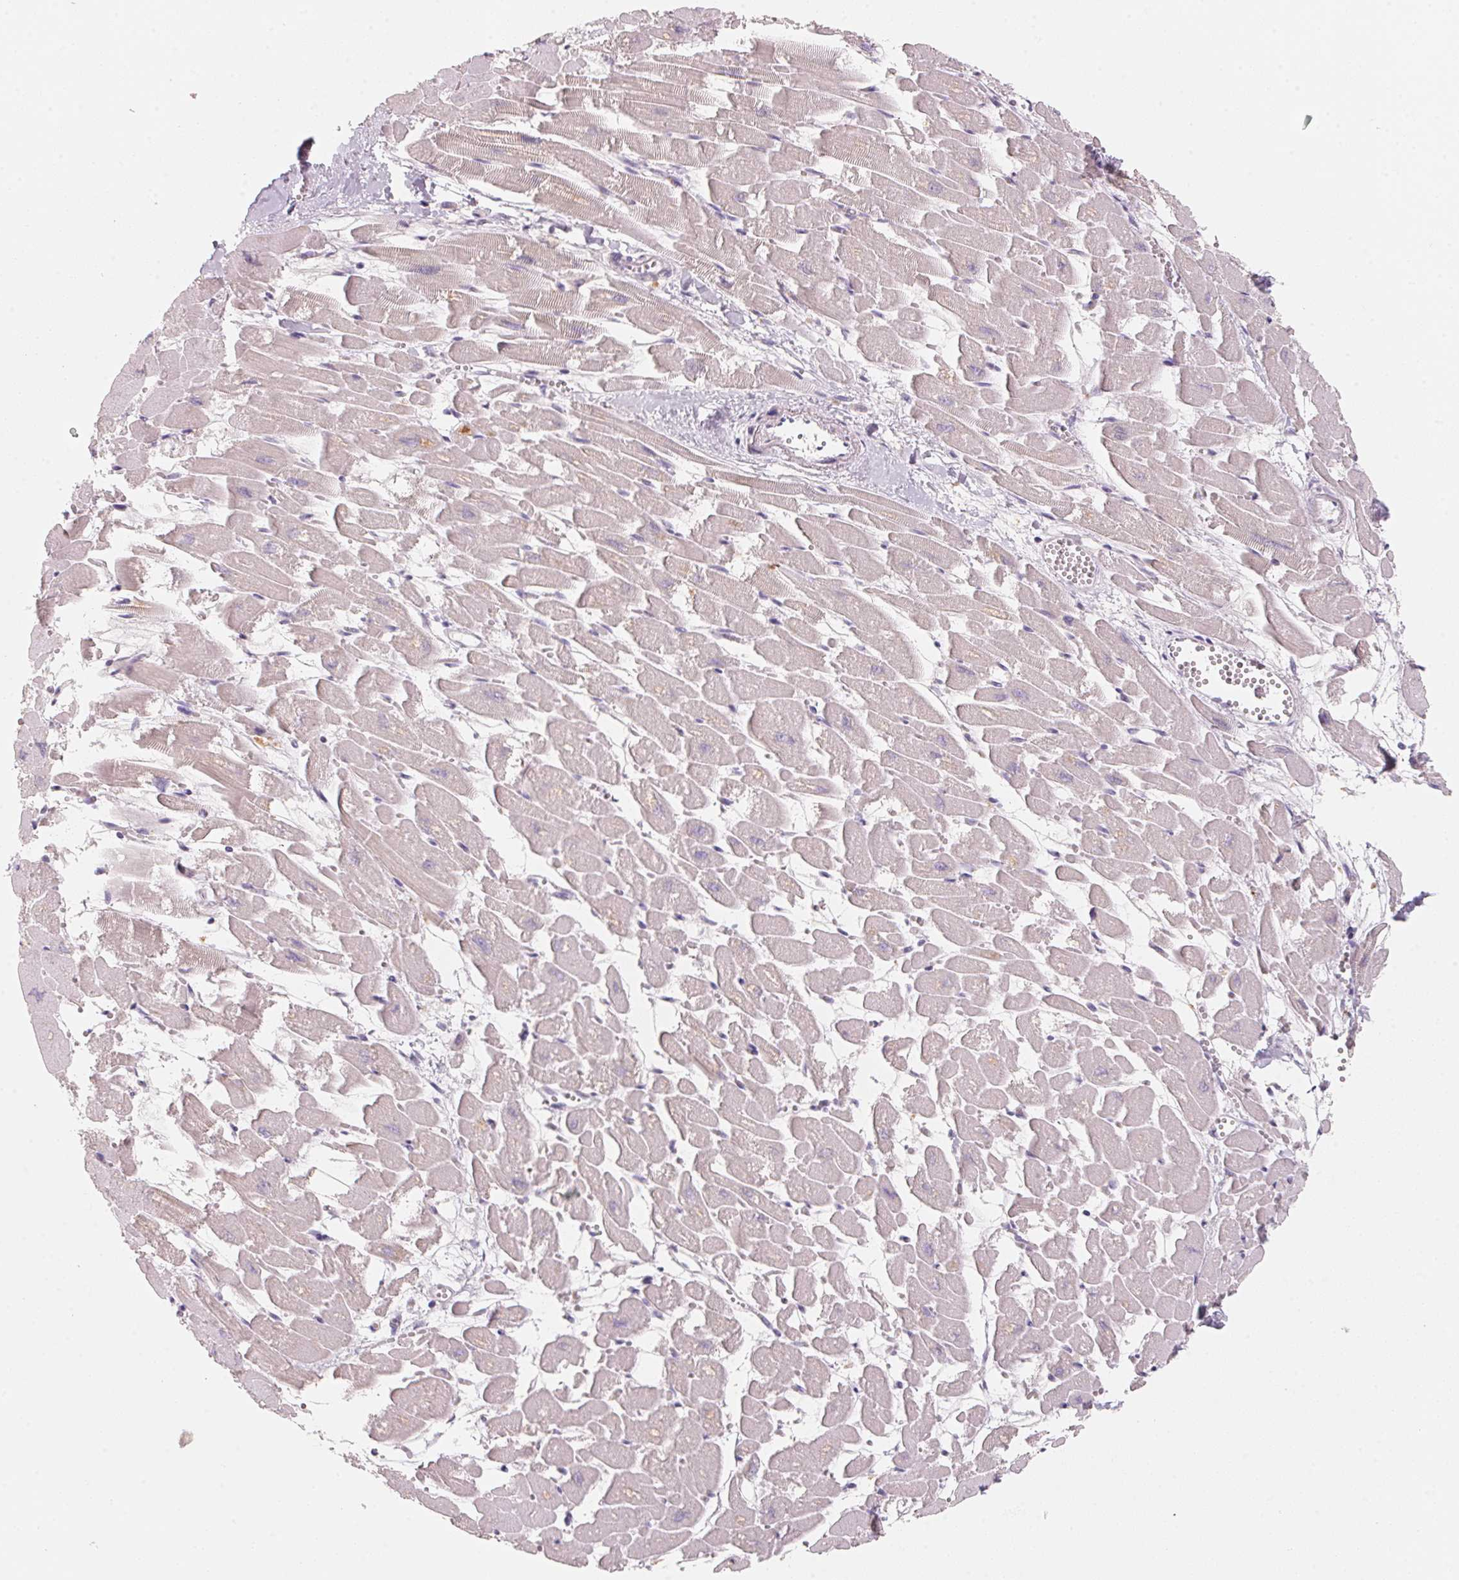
{"staining": {"intensity": "weak", "quantity": "25%-75%", "location": "cytoplasmic/membranous"}, "tissue": "heart muscle", "cell_type": "Cardiomyocytes", "image_type": "normal", "snomed": [{"axis": "morphology", "description": "Normal tissue, NOS"}, {"axis": "topography", "description": "Heart"}], "caption": "Immunohistochemical staining of normal human heart muscle exhibits low levels of weak cytoplasmic/membranous expression in approximately 25%-75% of cardiomyocytes. (DAB (3,3'-diaminobenzidine) IHC with brightfield microscopy, high magnification).", "gene": "TREH", "patient": {"sex": "female", "age": 52}}